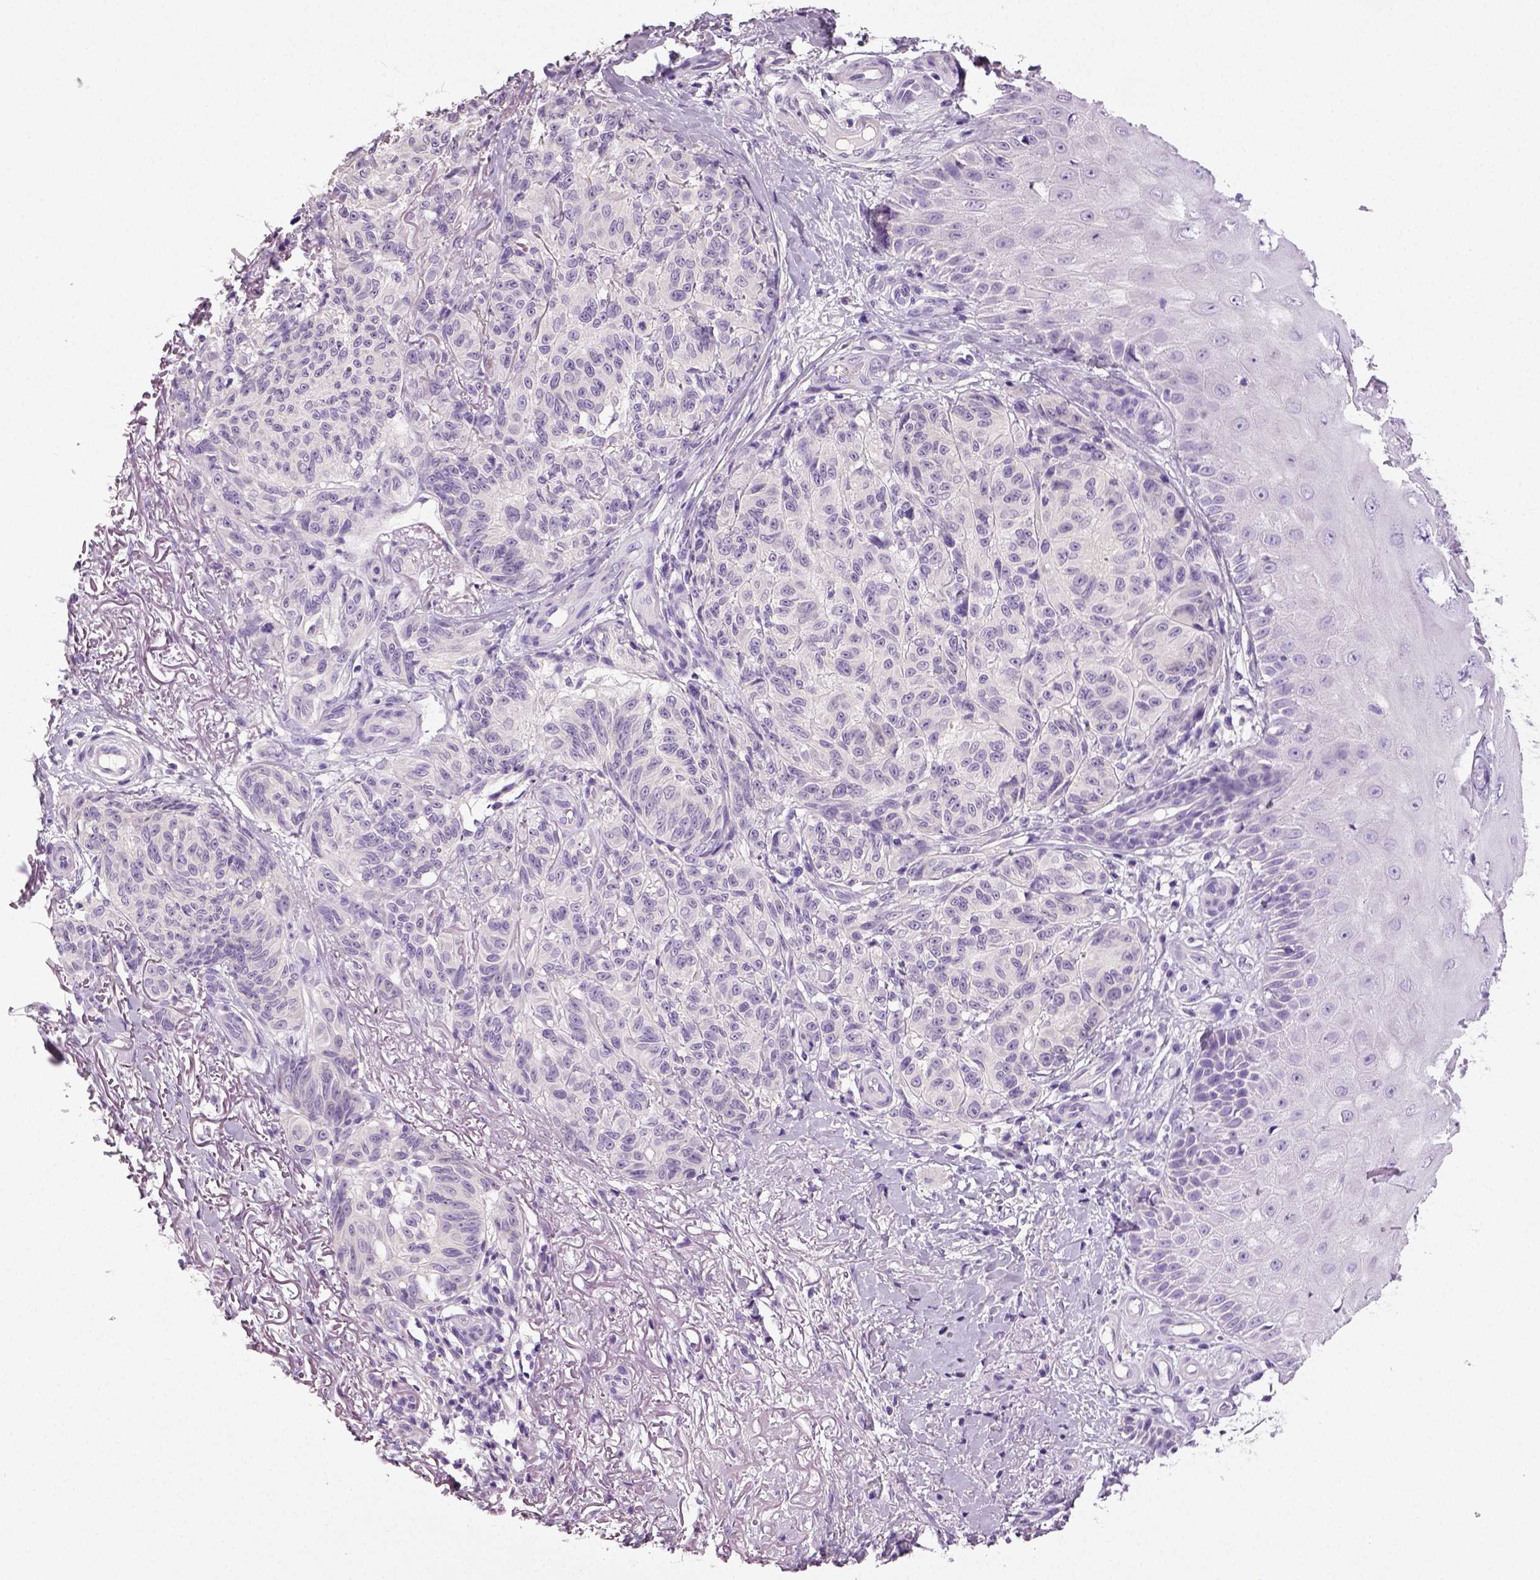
{"staining": {"intensity": "negative", "quantity": "none", "location": "none"}, "tissue": "melanoma", "cell_type": "Tumor cells", "image_type": "cancer", "snomed": [{"axis": "morphology", "description": "Malignant melanoma, NOS"}, {"axis": "topography", "description": "Skin"}], "caption": "Immunohistochemistry (IHC) micrograph of neoplastic tissue: human malignant melanoma stained with DAB (3,3'-diaminobenzidine) demonstrates no significant protein staining in tumor cells.", "gene": "NECAB2", "patient": {"sex": "female", "age": 85}}